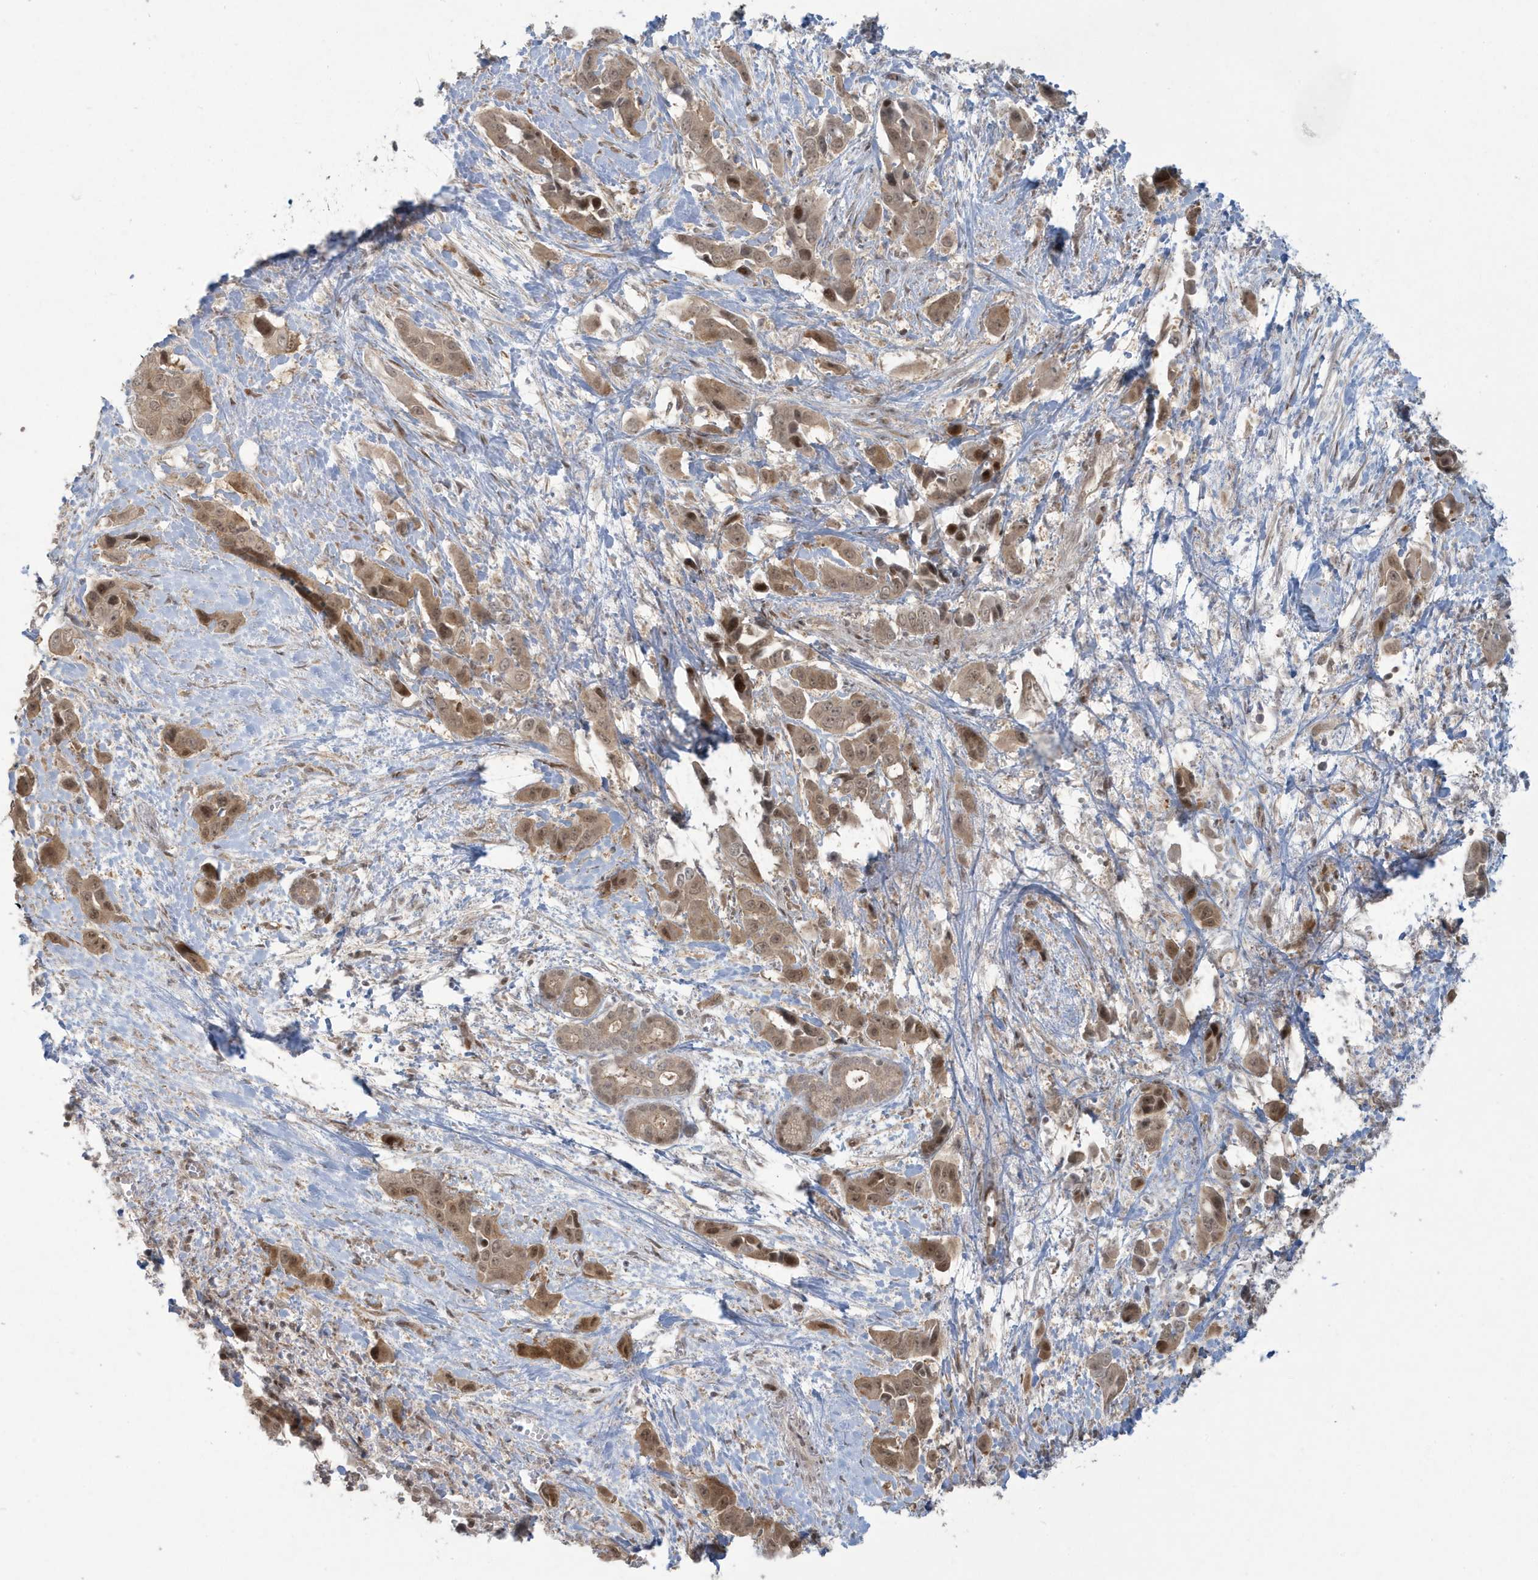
{"staining": {"intensity": "moderate", "quantity": ">75%", "location": "cytoplasmic/membranous,nuclear"}, "tissue": "liver cancer", "cell_type": "Tumor cells", "image_type": "cancer", "snomed": [{"axis": "morphology", "description": "Cholangiocarcinoma"}, {"axis": "topography", "description": "Liver"}], "caption": "A medium amount of moderate cytoplasmic/membranous and nuclear positivity is present in approximately >75% of tumor cells in liver cancer (cholangiocarcinoma) tissue.", "gene": "C1orf52", "patient": {"sex": "female", "age": 52}}